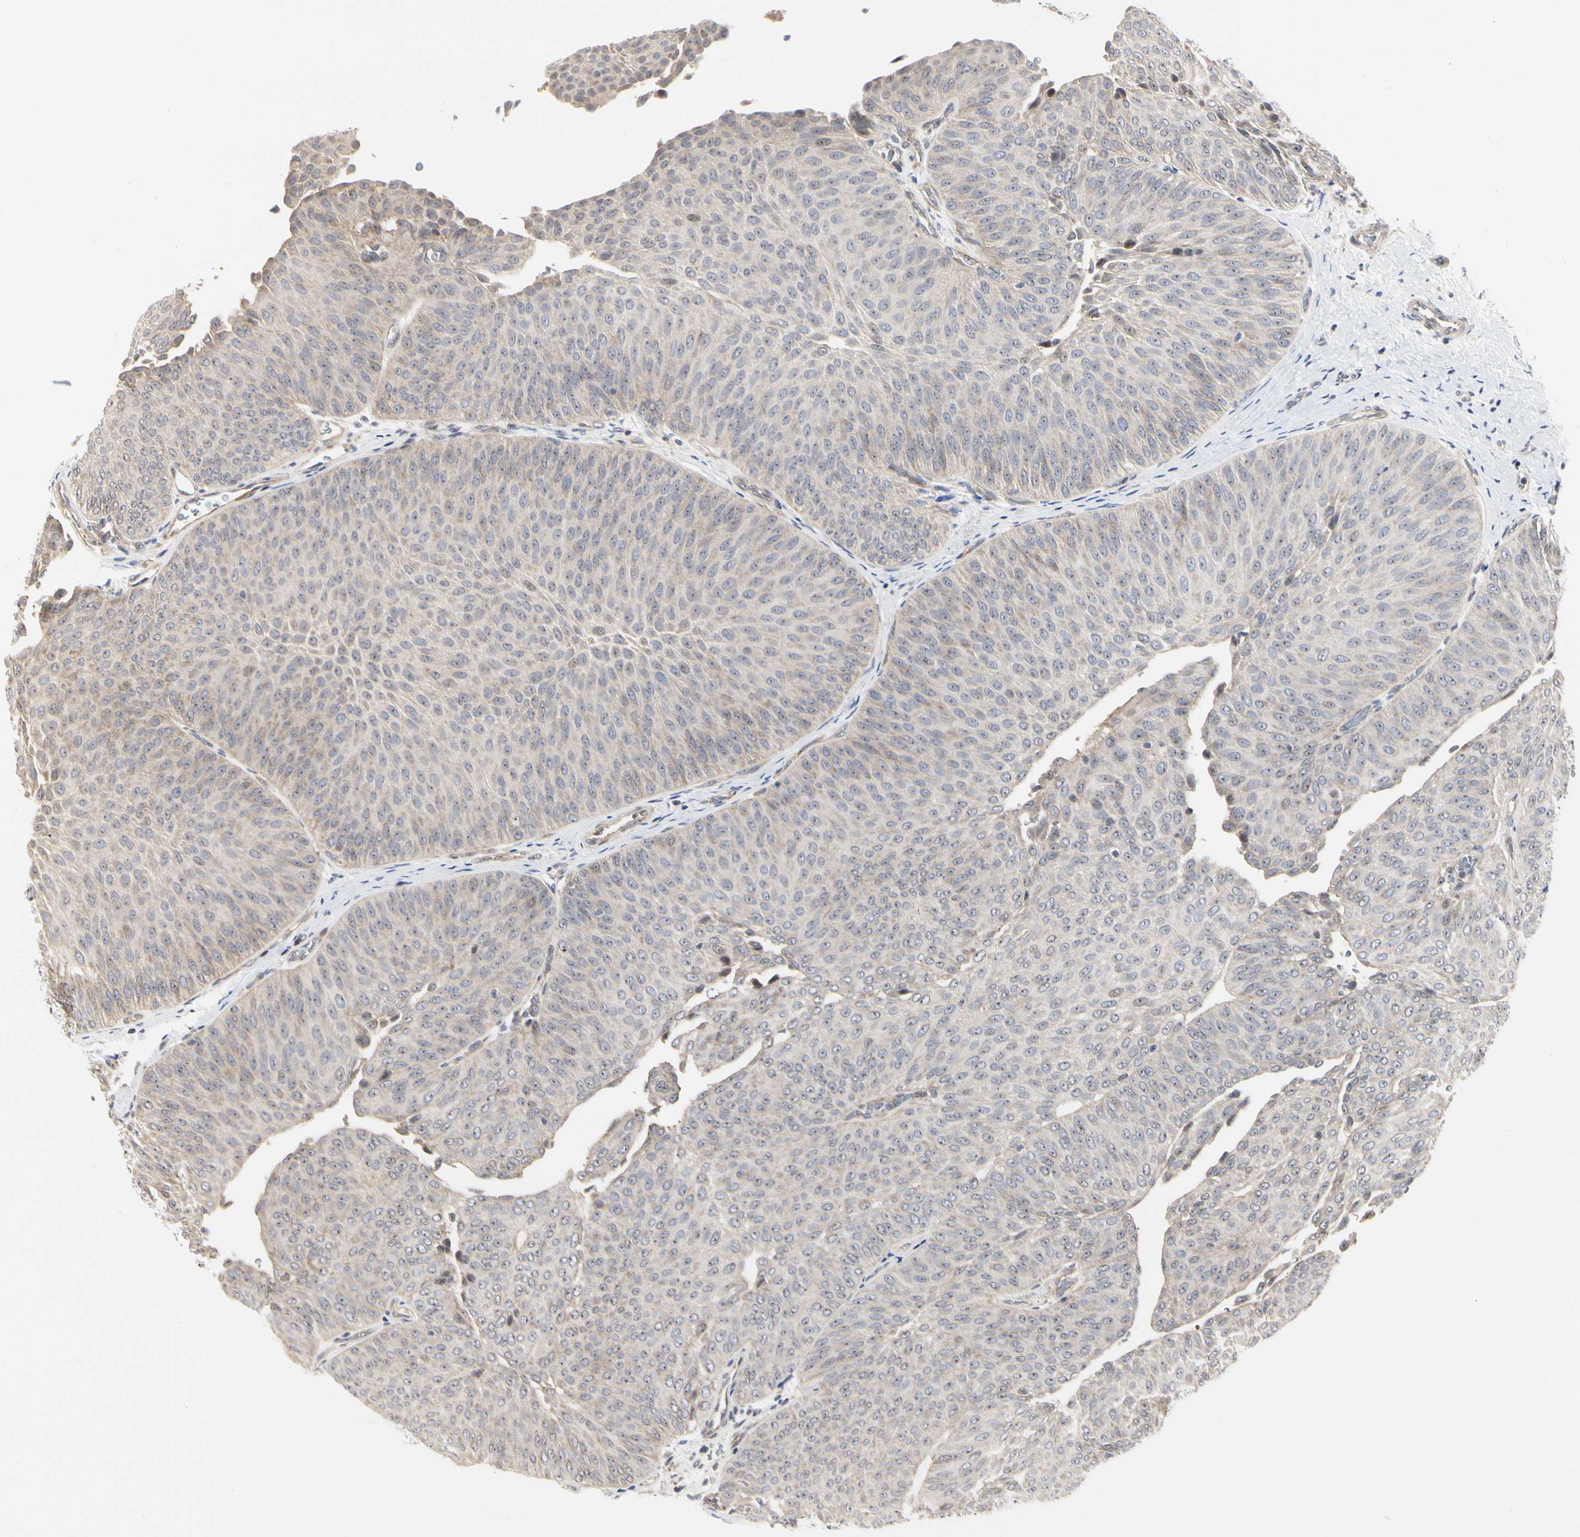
{"staining": {"intensity": "weak", "quantity": "25%-75%", "location": "cytoplasmic/membranous"}, "tissue": "urothelial cancer", "cell_type": "Tumor cells", "image_type": "cancer", "snomed": [{"axis": "morphology", "description": "Urothelial carcinoma, Low grade"}, {"axis": "topography", "description": "Urinary bladder"}], "caption": "This image shows urothelial carcinoma (low-grade) stained with immunohistochemistry to label a protein in brown. The cytoplasmic/membranous of tumor cells show weak positivity for the protein. Nuclei are counter-stained blue.", "gene": "SHANK2", "patient": {"sex": "female", "age": 60}}